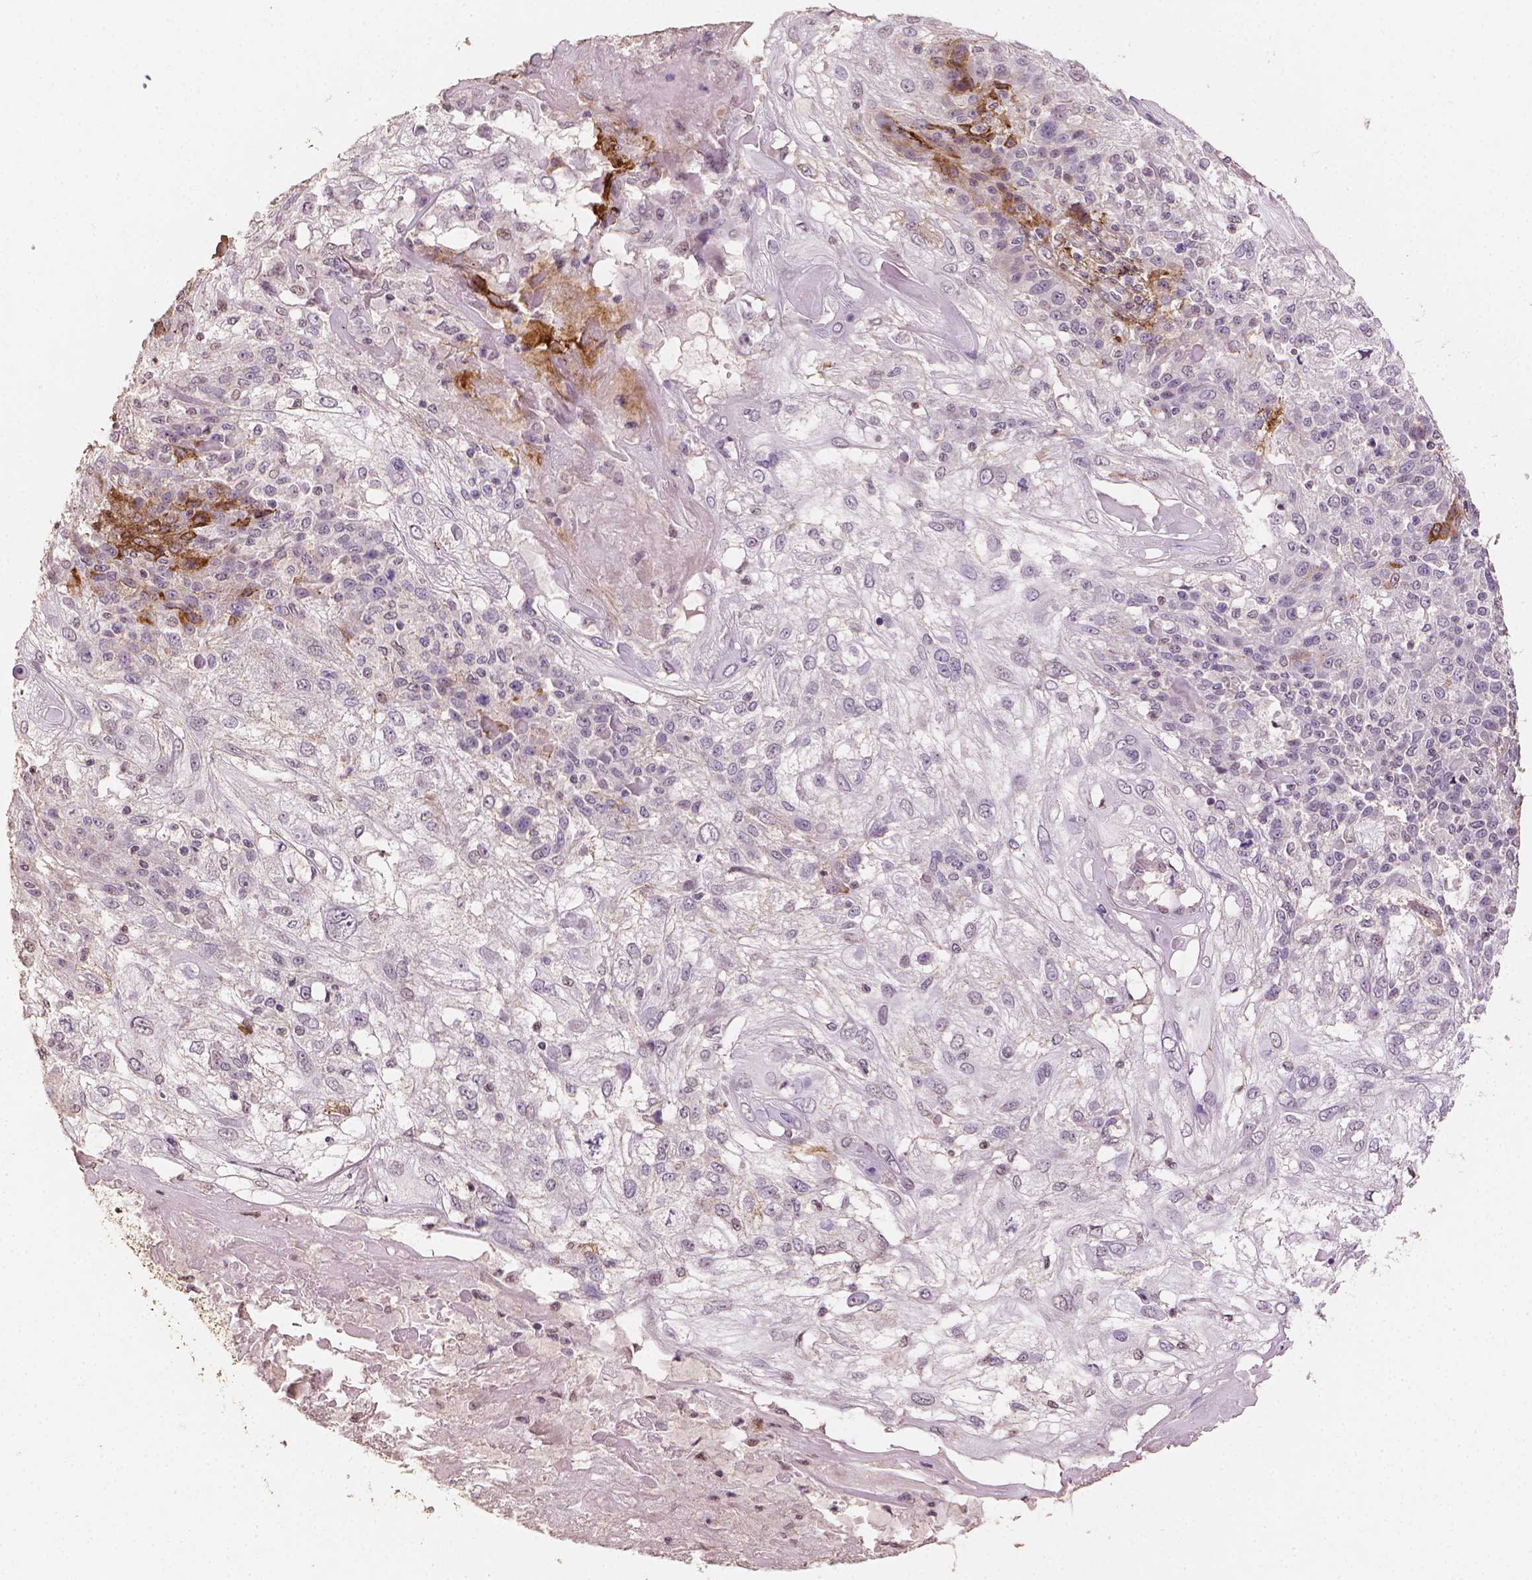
{"staining": {"intensity": "strong", "quantity": "<25%", "location": "cytoplasmic/membranous"}, "tissue": "skin cancer", "cell_type": "Tumor cells", "image_type": "cancer", "snomed": [{"axis": "morphology", "description": "Normal tissue, NOS"}, {"axis": "morphology", "description": "Squamous cell carcinoma, NOS"}, {"axis": "topography", "description": "Skin"}], "caption": "The photomicrograph shows immunohistochemical staining of skin cancer (squamous cell carcinoma). There is strong cytoplasmic/membranous staining is present in about <25% of tumor cells. The staining was performed using DAB to visualize the protein expression in brown, while the nuclei were stained in blue with hematoxylin (Magnification: 20x).", "gene": "DCN", "patient": {"sex": "female", "age": 83}}